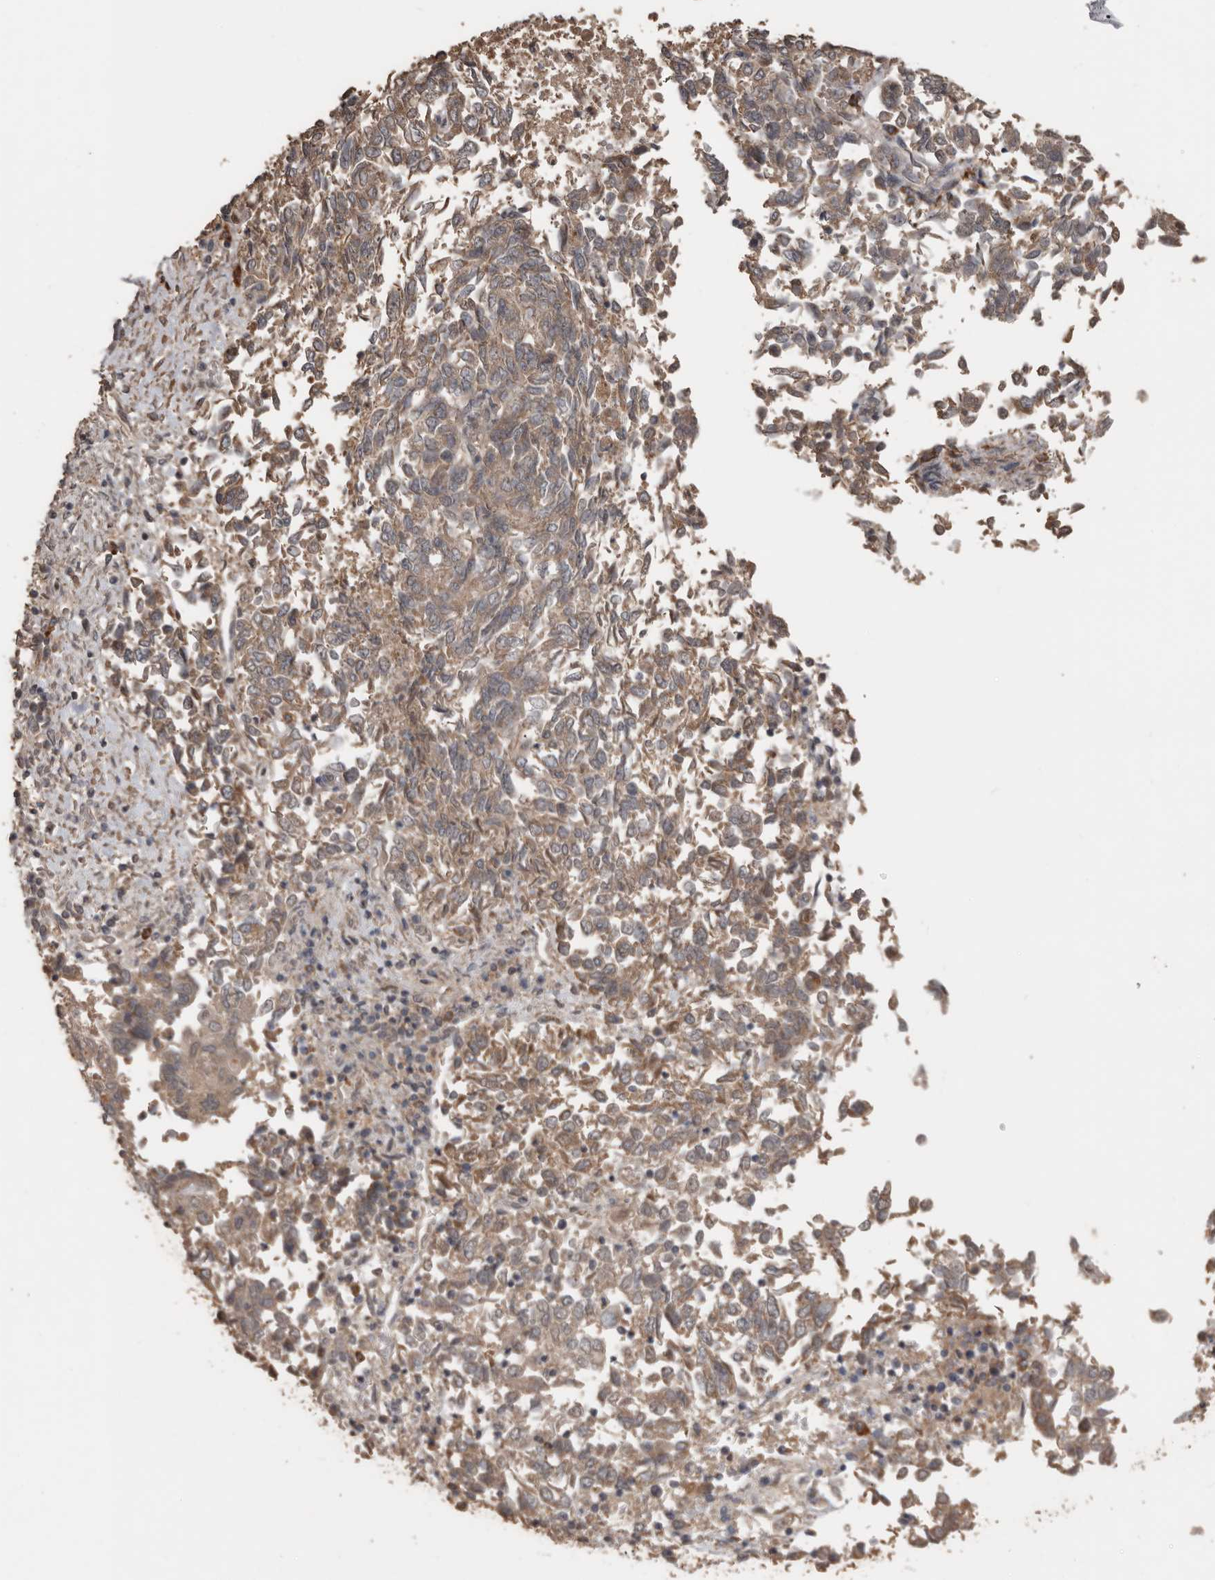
{"staining": {"intensity": "moderate", "quantity": ">75%", "location": "cytoplasmic/membranous"}, "tissue": "endometrial cancer", "cell_type": "Tumor cells", "image_type": "cancer", "snomed": [{"axis": "morphology", "description": "Adenocarcinoma, NOS"}, {"axis": "topography", "description": "Endometrium"}], "caption": "Immunohistochemical staining of adenocarcinoma (endometrial) exhibits moderate cytoplasmic/membranous protein positivity in about >75% of tumor cells. Nuclei are stained in blue.", "gene": "BAMBI", "patient": {"sex": "female", "age": 80}}